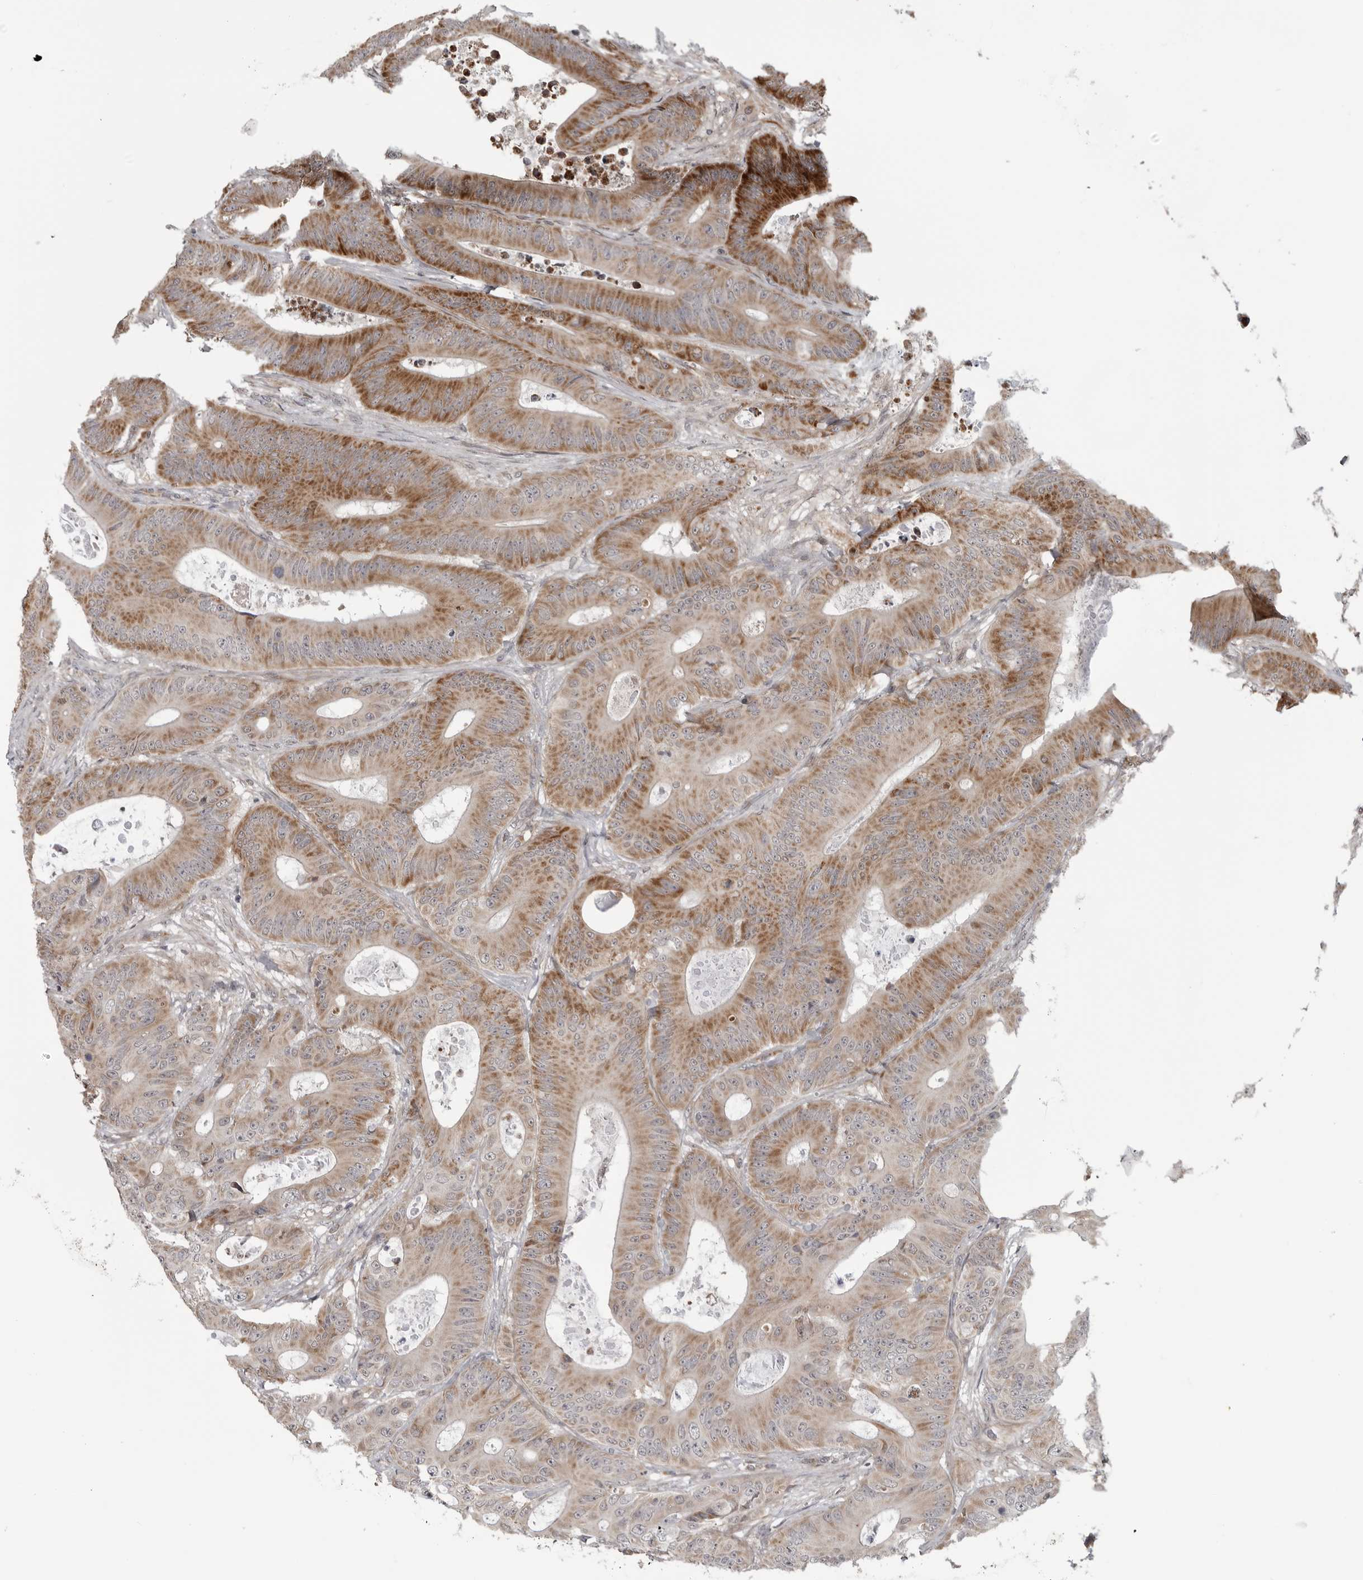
{"staining": {"intensity": "strong", "quantity": "25%-75%", "location": "cytoplasmic/membranous"}, "tissue": "colorectal cancer", "cell_type": "Tumor cells", "image_type": "cancer", "snomed": [{"axis": "morphology", "description": "Adenocarcinoma, NOS"}, {"axis": "topography", "description": "Colon"}], "caption": "A high amount of strong cytoplasmic/membranous positivity is appreciated in approximately 25%-75% of tumor cells in colorectal cancer (adenocarcinoma) tissue.", "gene": "FAAP100", "patient": {"sex": "male", "age": 83}}